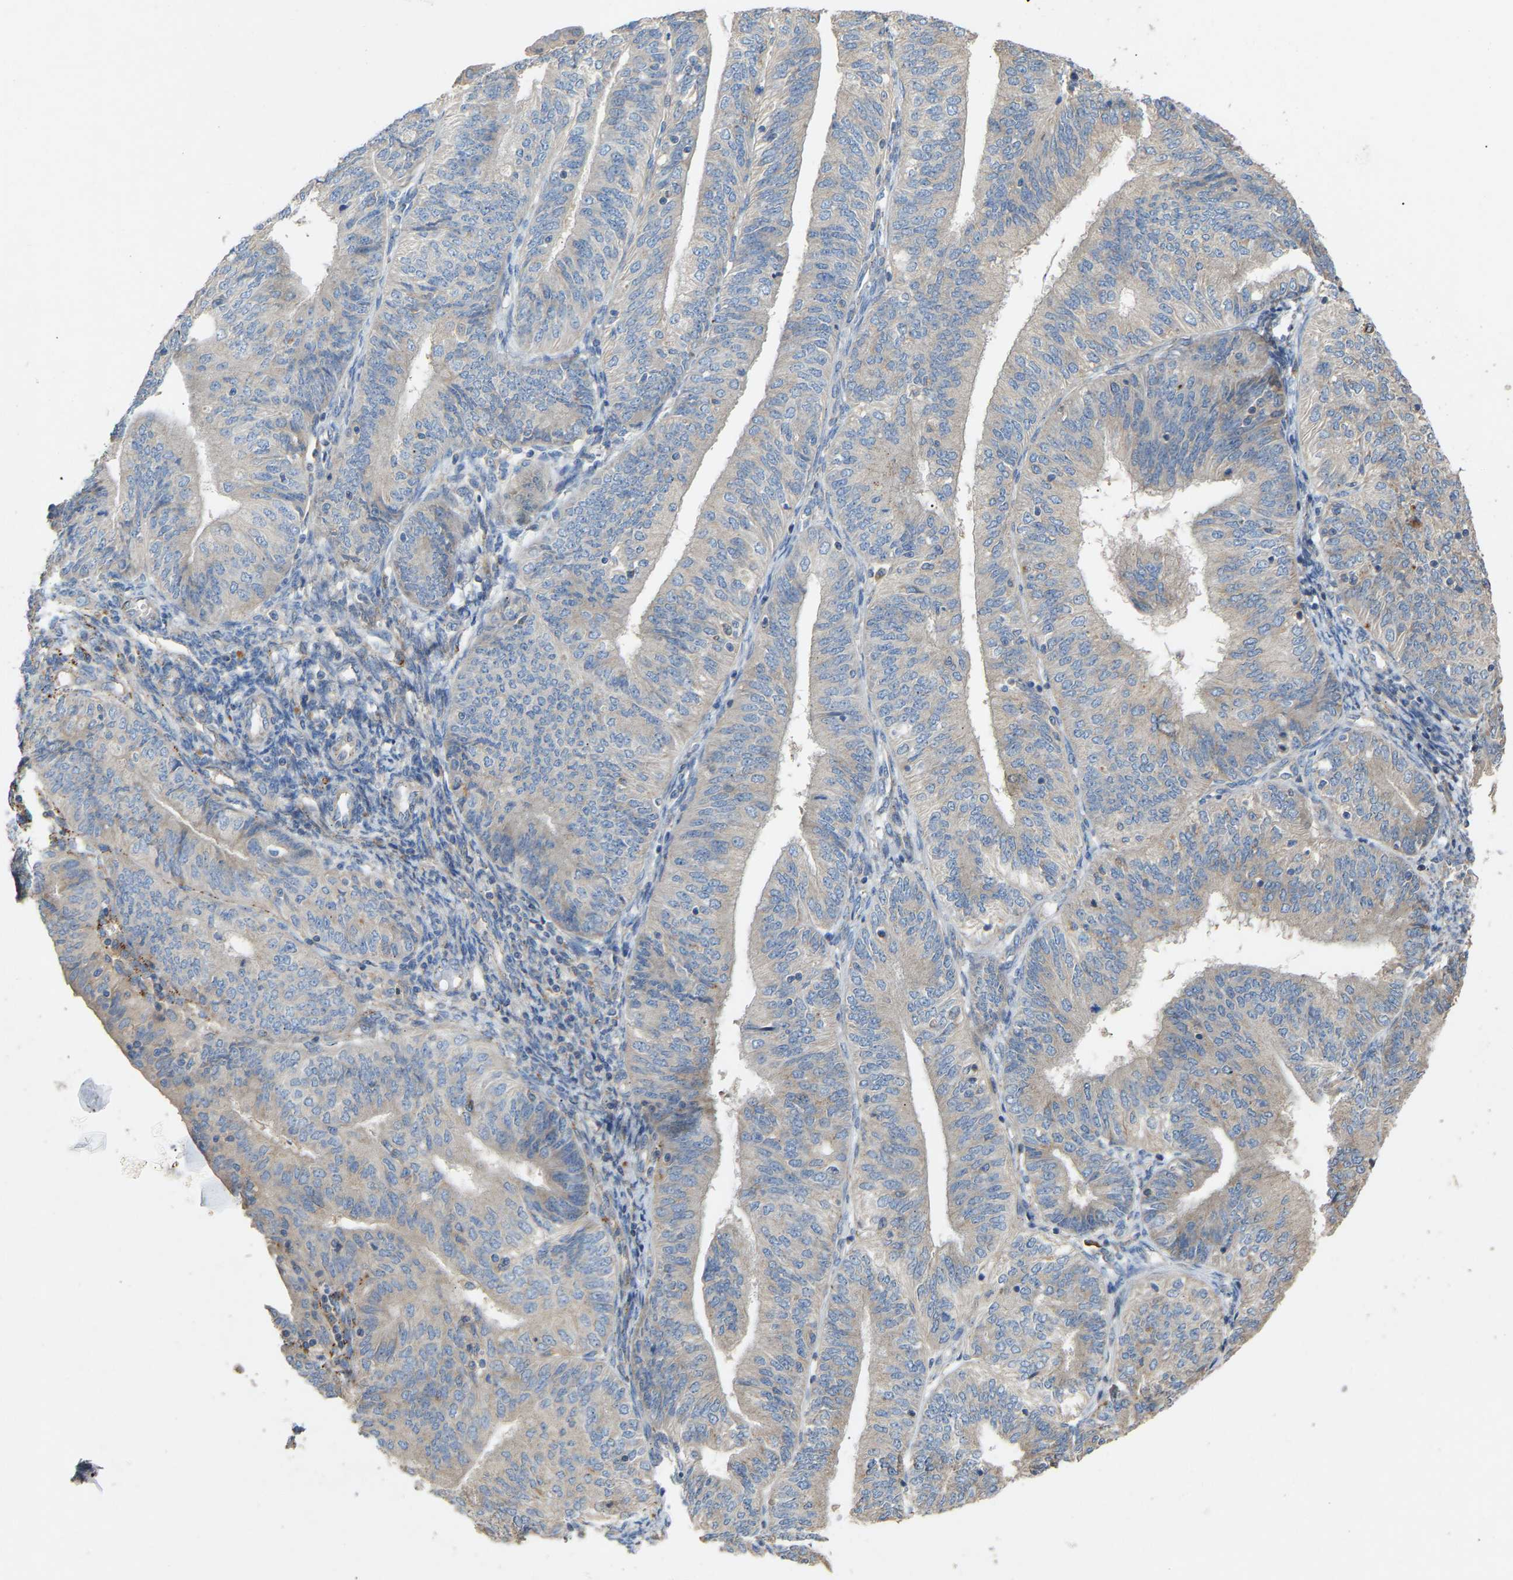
{"staining": {"intensity": "weak", "quantity": "<25%", "location": "cytoplasmic/membranous"}, "tissue": "endometrial cancer", "cell_type": "Tumor cells", "image_type": "cancer", "snomed": [{"axis": "morphology", "description": "Adenocarcinoma, NOS"}, {"axis": "topography", "description": "Endometrium"}], "caption": "An immunohistochemistry photomicrograph of endometrial cancer is shown. There is no staining in tumor cells of endometrial cancer. Brightfield microscopy of IHC stained with DAB (brown) and hematoxylin (blue), captured at high magnification.", "gene": "RGP1", "patient": {"sex": "female", "age": 58}}